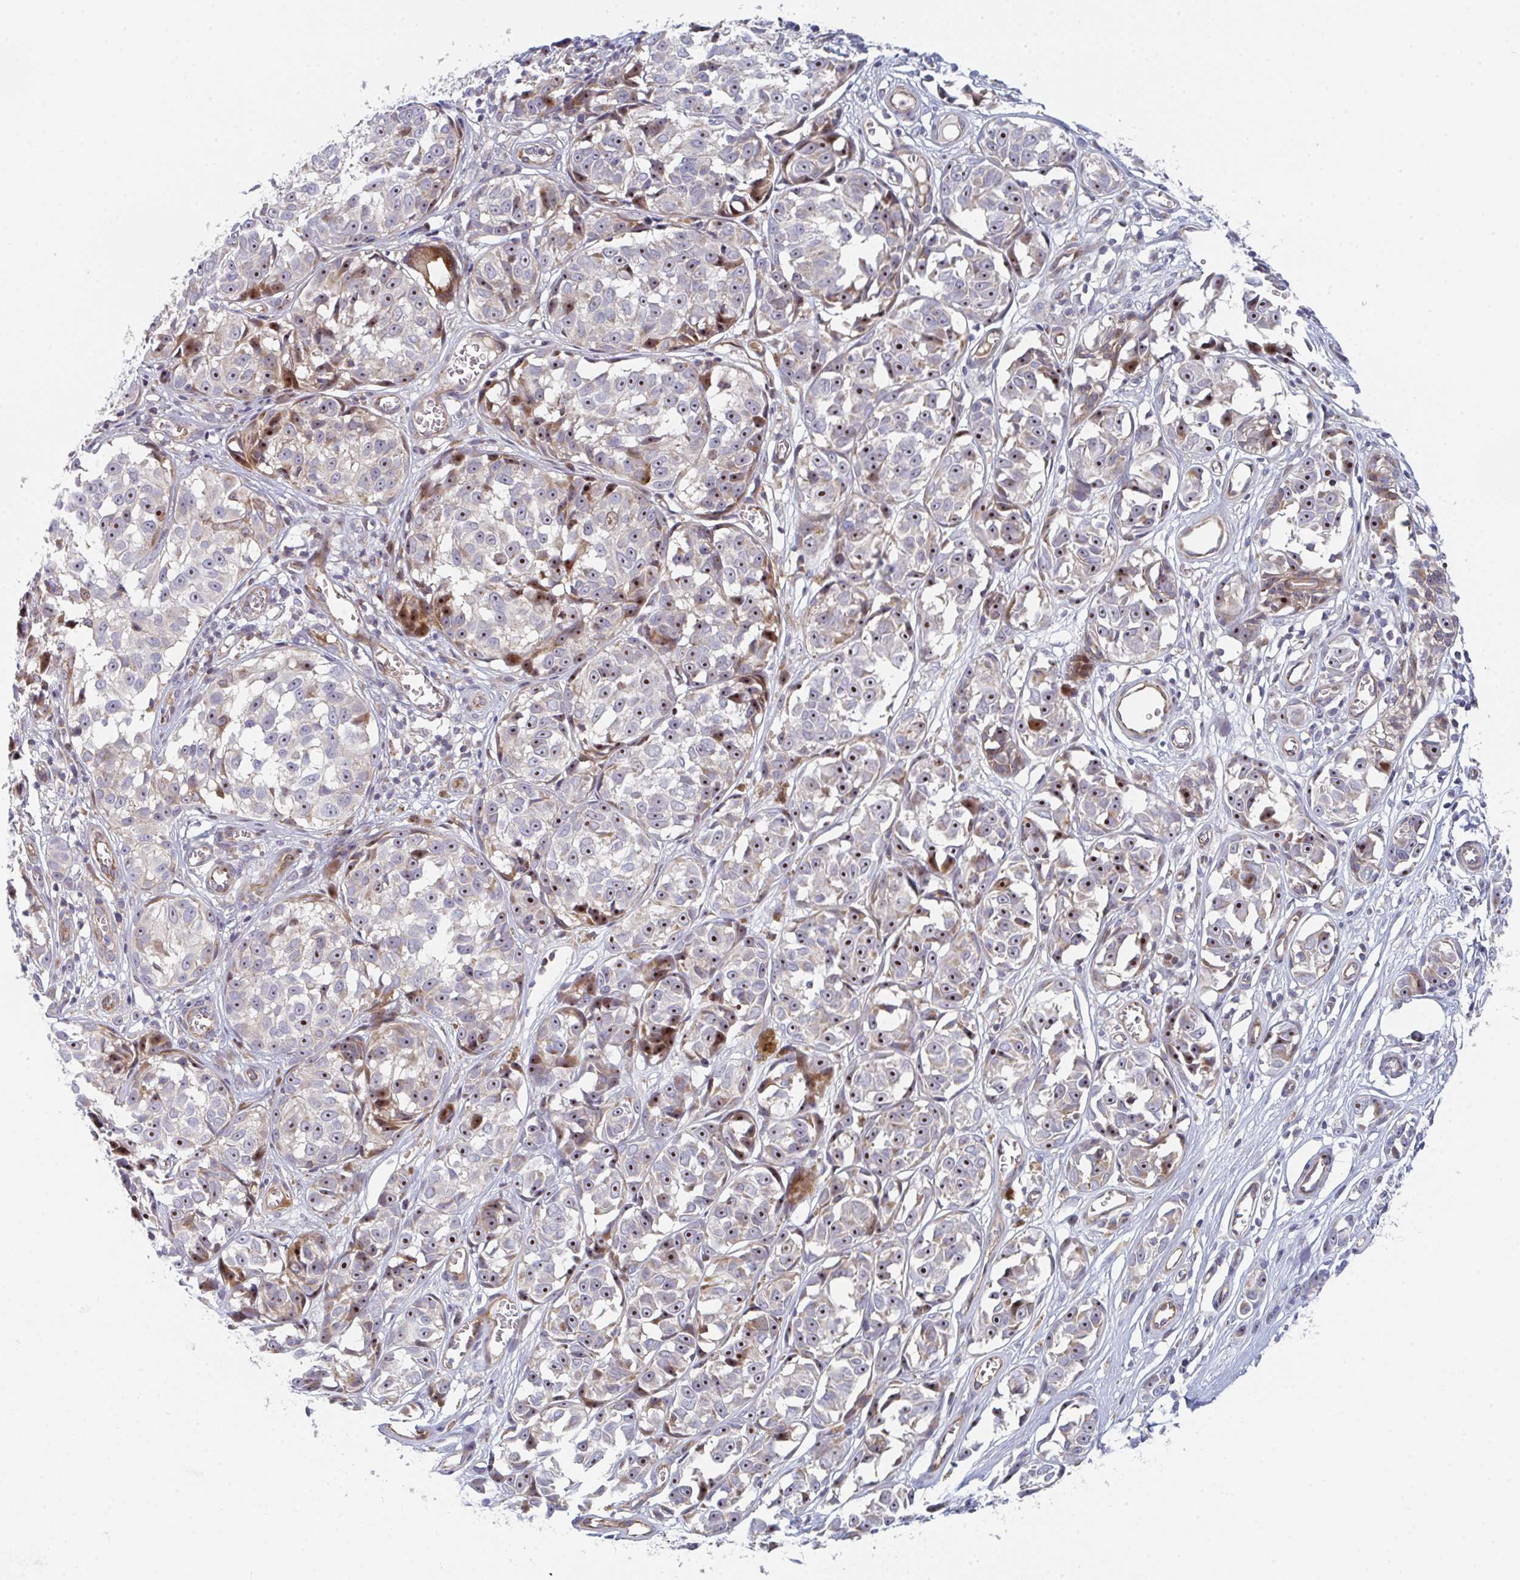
{"staining": {"intensity": "moderate", "quantity": ">75%", "location": "cytoplasmic/membranous,nuclear"}, "tissue": "melanoma", "cell_type": "Tumor cells", "image_type": "cancer", "snomed": [{"axis": "morphology", "description": "Malignant melanoma, NOS"}, {"axis": "topography", "description": "Skin"}], "caption": "IHC histopathology image of neoplastic tissue: human malignant melanoma stained using immunohistochemistry demonstrates medium levels of moderate protein expression localized specifically in the cytoplasmic/membranous and nuclear of tumor cells, appearing as a cytoplasmic/membranous and nuclear brown color.", "gene": "ZNF644", "patient": {"sex": "male", "age": 73}}